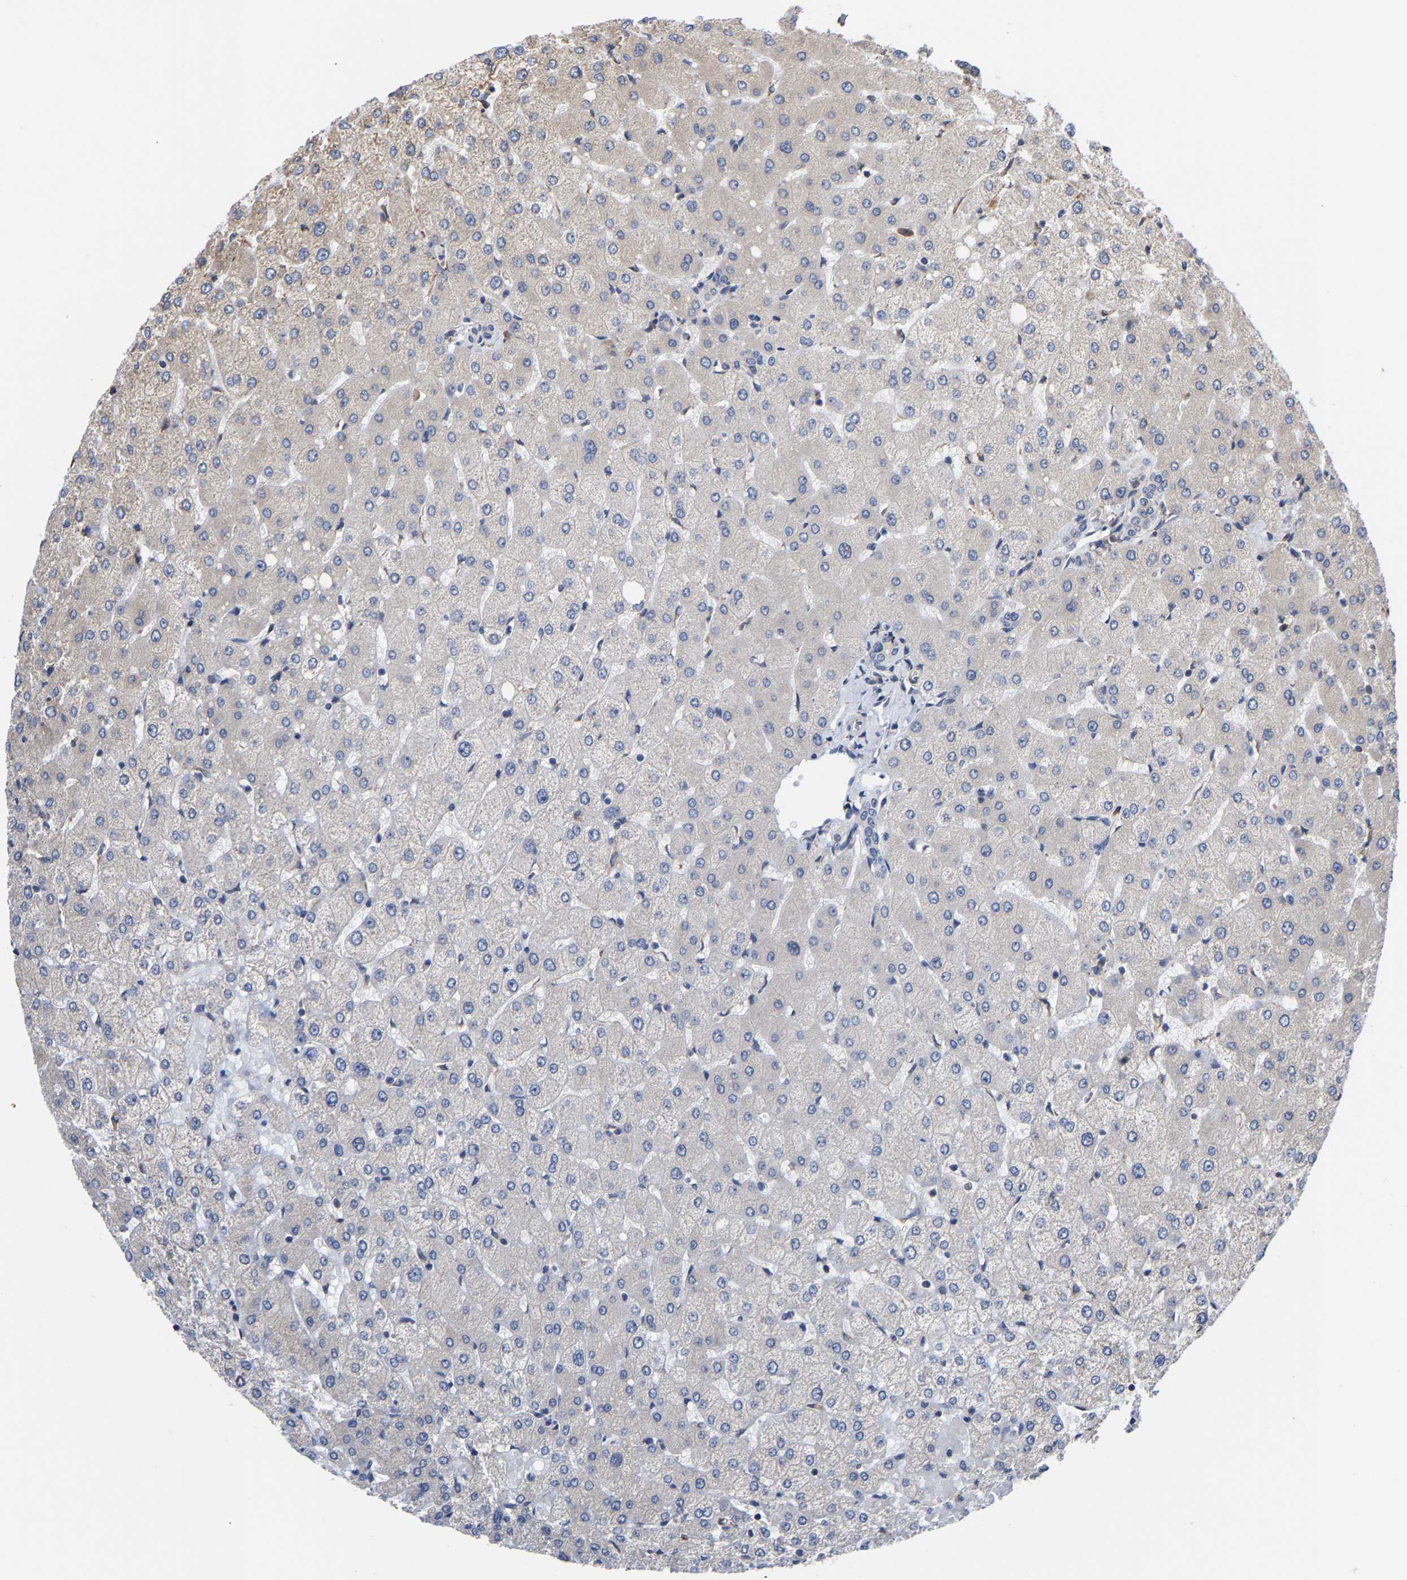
{"staining": {"intensity": "negative", "quantity": "none", "location": "none"}, "tissue": "liver", "cell_type": "Cholangiocytes", "image_type": "normal", "snomed": [{"axis": "morphology", "description": "Normal tissue, NOS"}, {"axis": "topography", "description": "Liver"}], "caption": "This histopathology image is of normal liver stained with IHC to label a protein in brown with the nuclei are counter-stained blue. There is no staining in cholangiocytes. (DAB (3,3'-diaminobenzidine) immunohistochemistry with hematoxylin counter stain).", "gene": "ARAP1", "patient": {"sex": "female", "age": 54}}